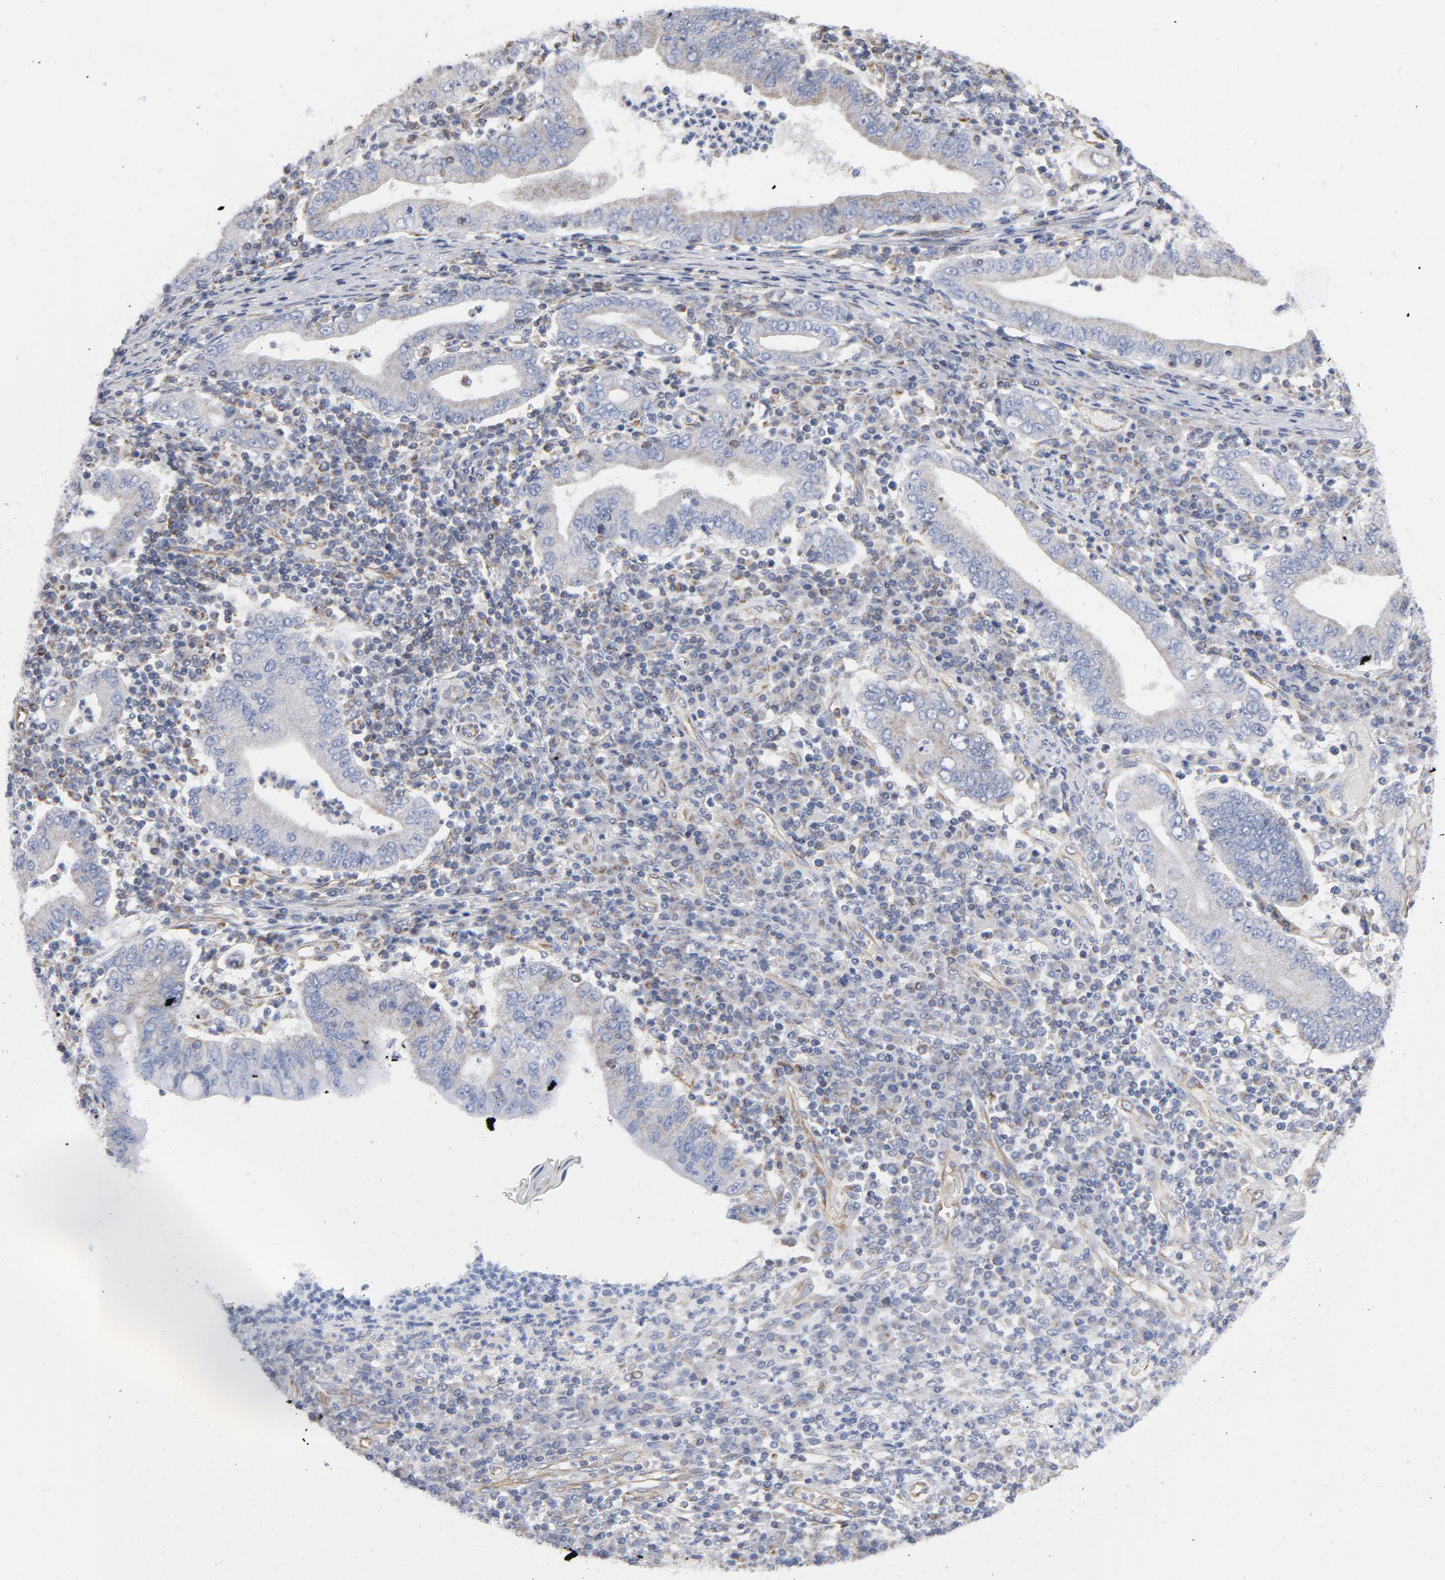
{"staining": {"intensity": "weak", "quantity": "<25%", "location": "cytoplasmic/membranous"}, "tissue": "stomach cancer", "cell_type": "Tumor cells", "image_type": "cancer", "snomed": [{"axis": "morphology", "description": "Normal tissue, NOS"}, {"axis": "morphology", "description": "Adenocarcinoma, NOS"}, {"axis": "topography", "description": "Esophagus"}, {"axis": "topography", "description": "Stomach, upper"}, {"axis": "topography", "description": "Peripheral nerve tissue"}], "caption": "High magnification brightfield microscopy of adenocarcinoma (stomach) stained with DAB (3,3'-diaminobenzidine) (brown) and counterstained with hematoxylin (blue): tumor cells show no significant staining.", "gene": "OXA1L", "patient": {"sex": "male", "age": 62}}